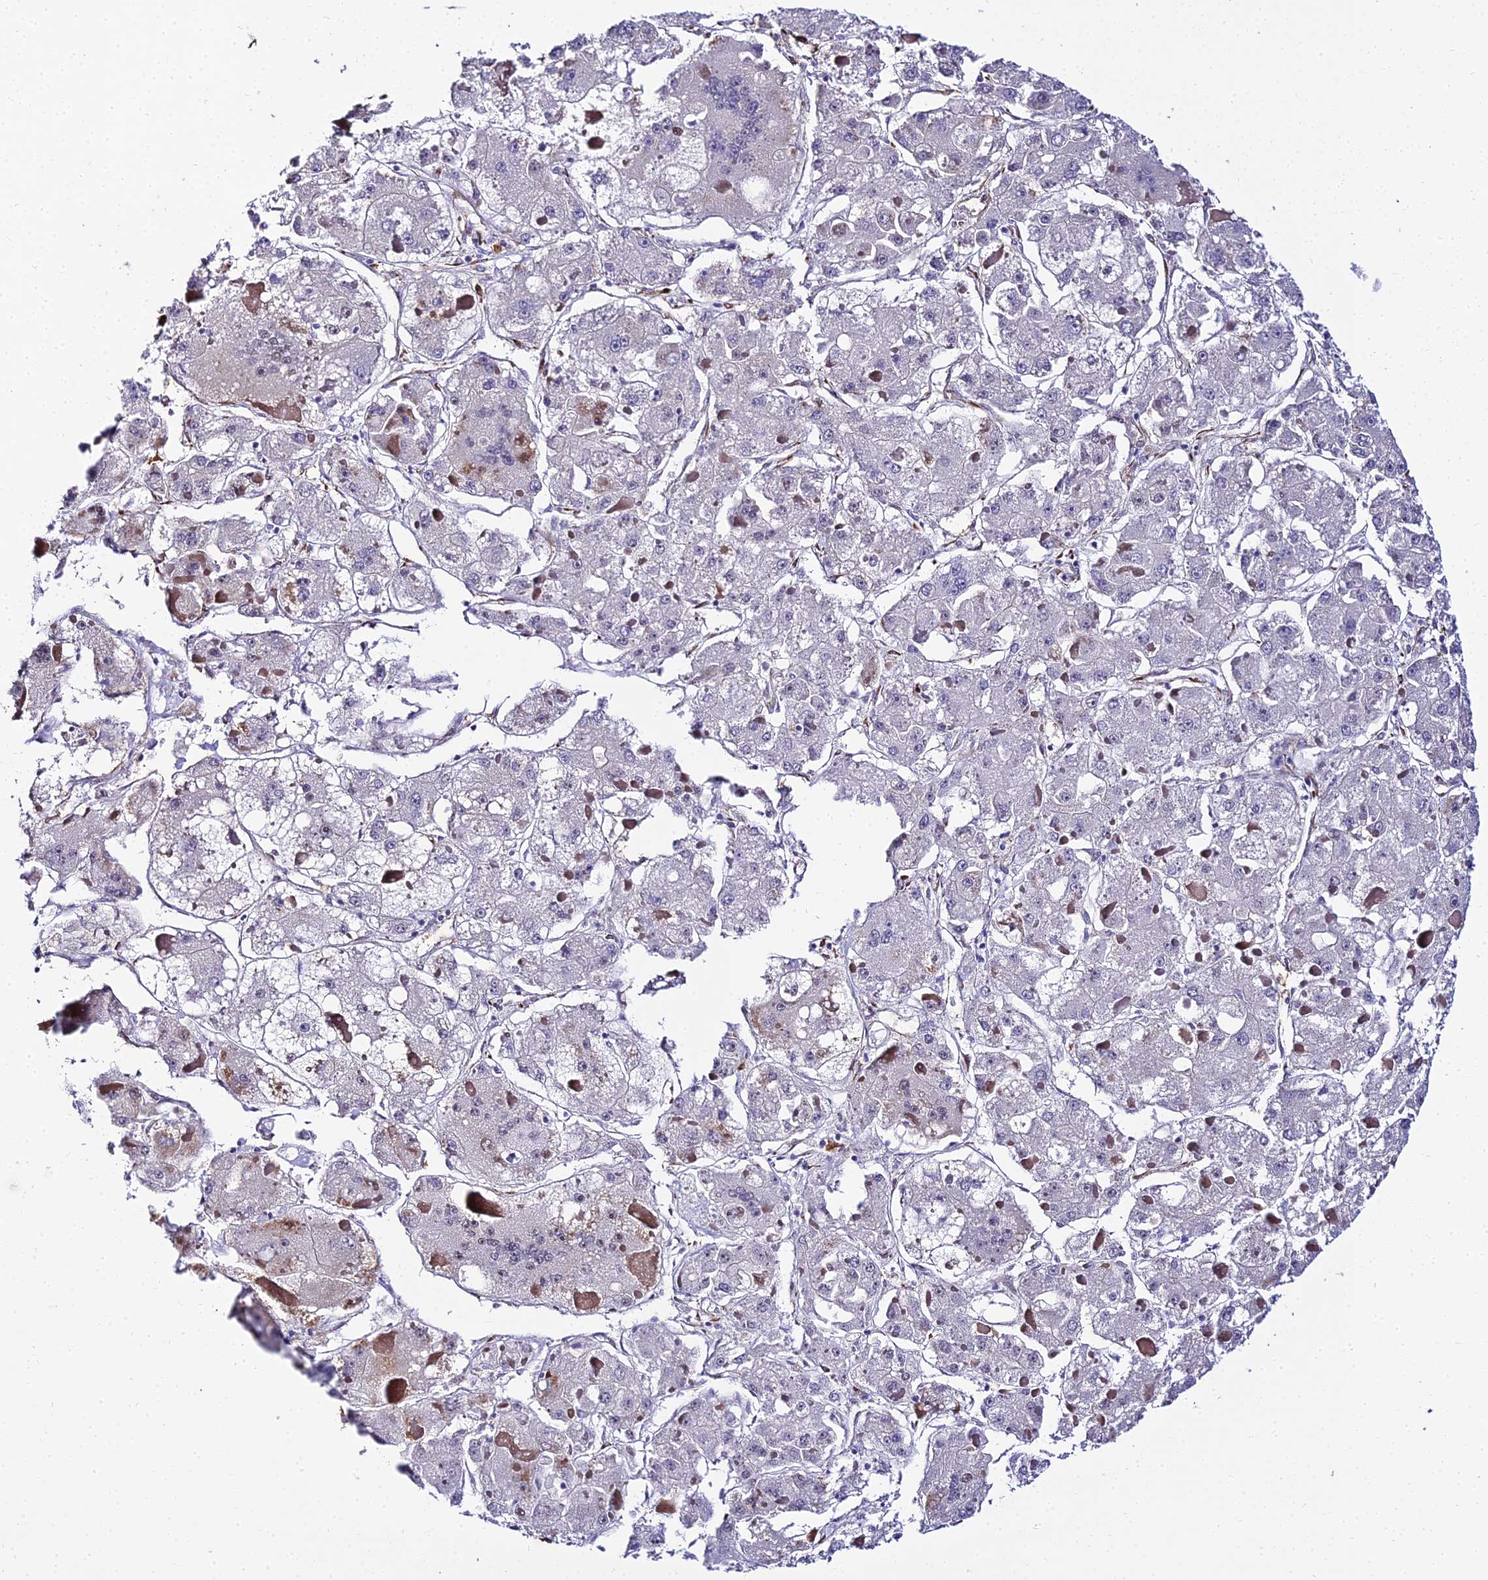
{"staining": {"intensity": "negative", "quantity": "none", "location": "none"}, "tissue": "liver cancer", "cell_type": "Tumor cells", "image_type": "cancer", "snomed": [{"axis": "morphology", "description": "Carcinoma, Hepatocellular, NOS"}, {"axis": "topography", "description": "Liver"}], "caption": "IHC of hepatocellular carcinoma (liver) demonstrates no expression in tumor cells. The staining is performed using DAB brown chromogen with nuclei counter-stained in using hematoxylin.", "gene": "BCL9", "patient": {"sex": "female", "age": 73}}